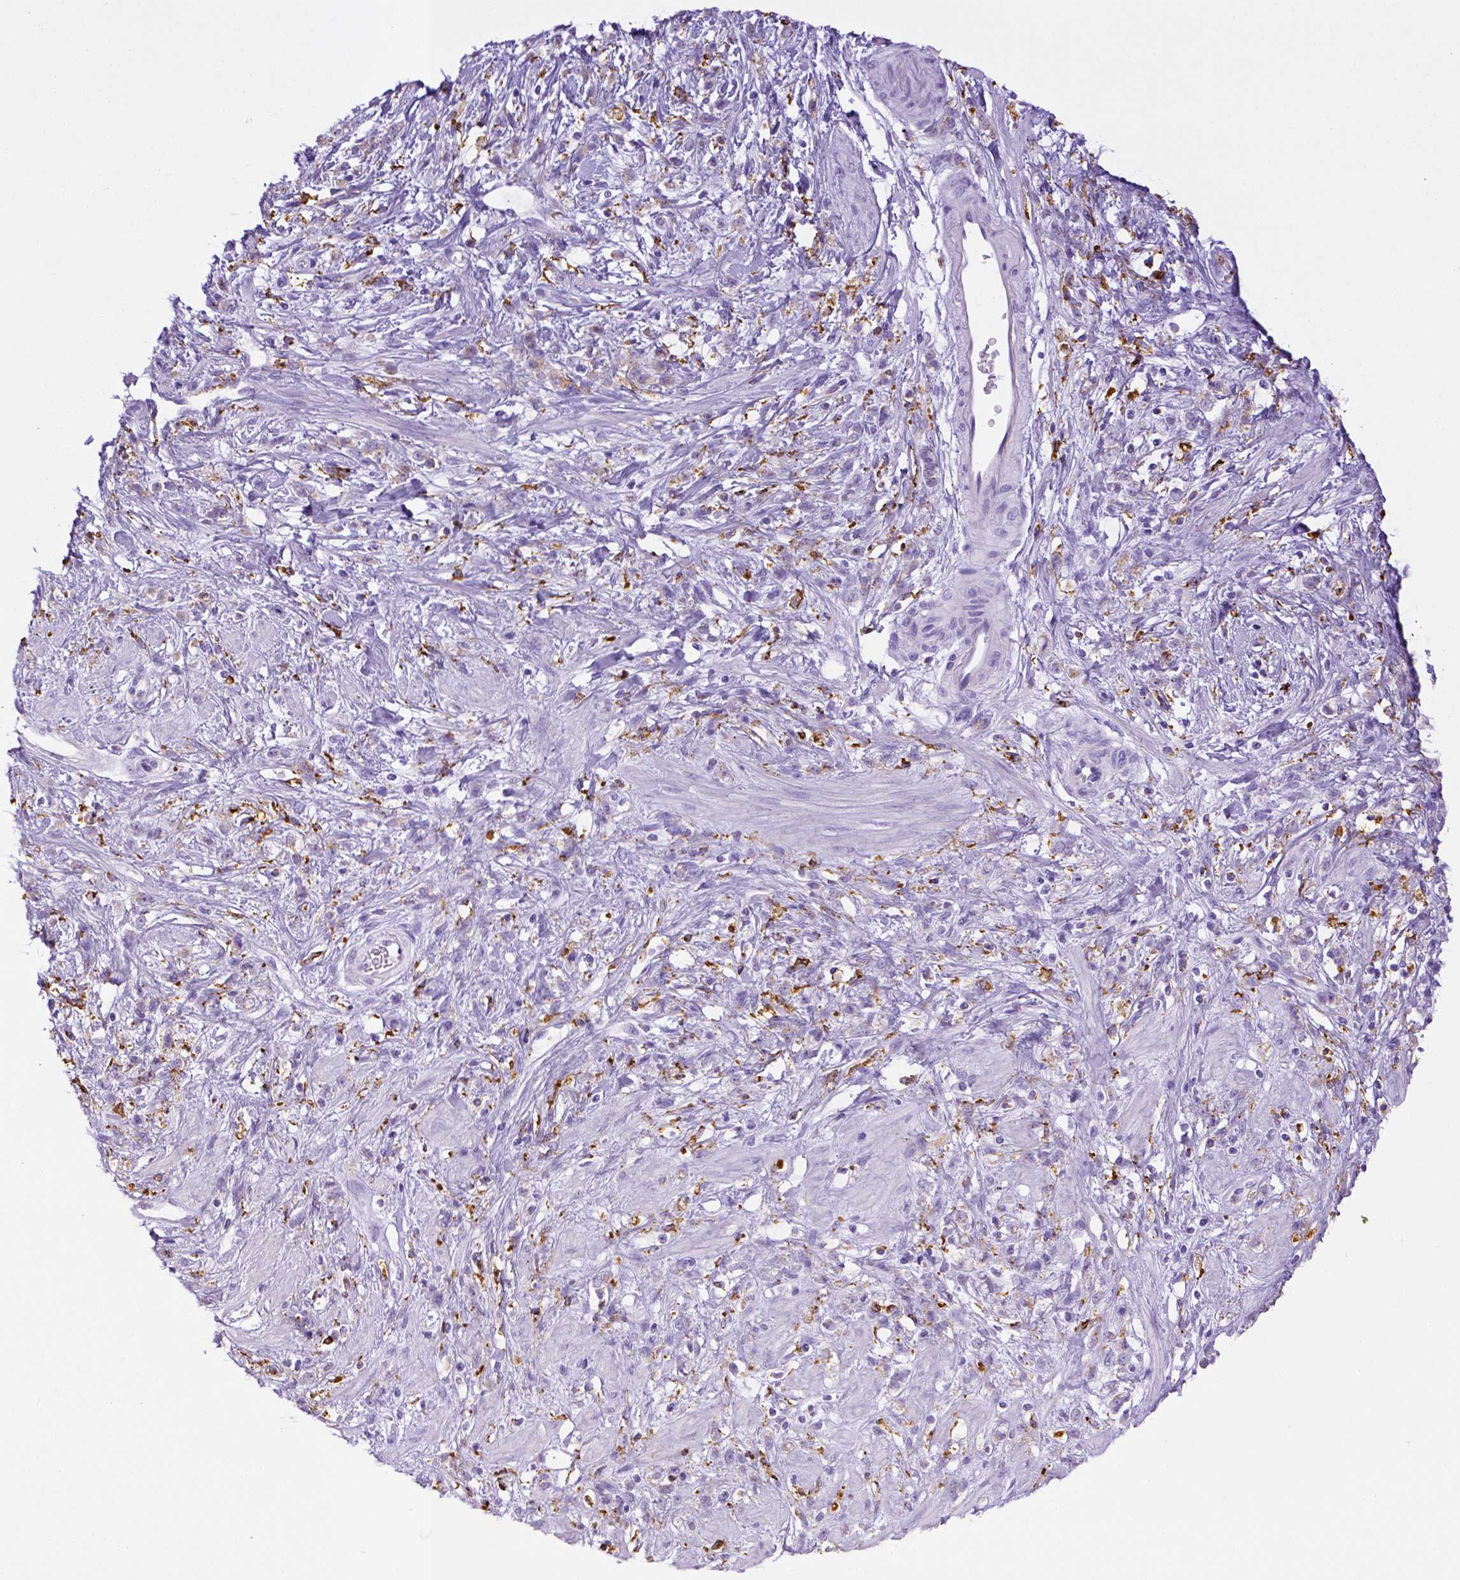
{"staining": {"intensity": "negative", "quantity": "none", "location": "none"}, "tissue": "stomach cancer", "cell_type": "Tumor cells", "image_type": "cancer", "snomed": [{"axis": "morphology", "description": "Adenocarcinoma, NOS"}, {"axis": "topography", "description": "Stomach"}], "caption": "Immunohistochemical staining of adenocarcinoma (stomach) reveals no significant positivity in tumor cells.", "gene": "CD68", "patient": {"sex": "female", "age": 60}}